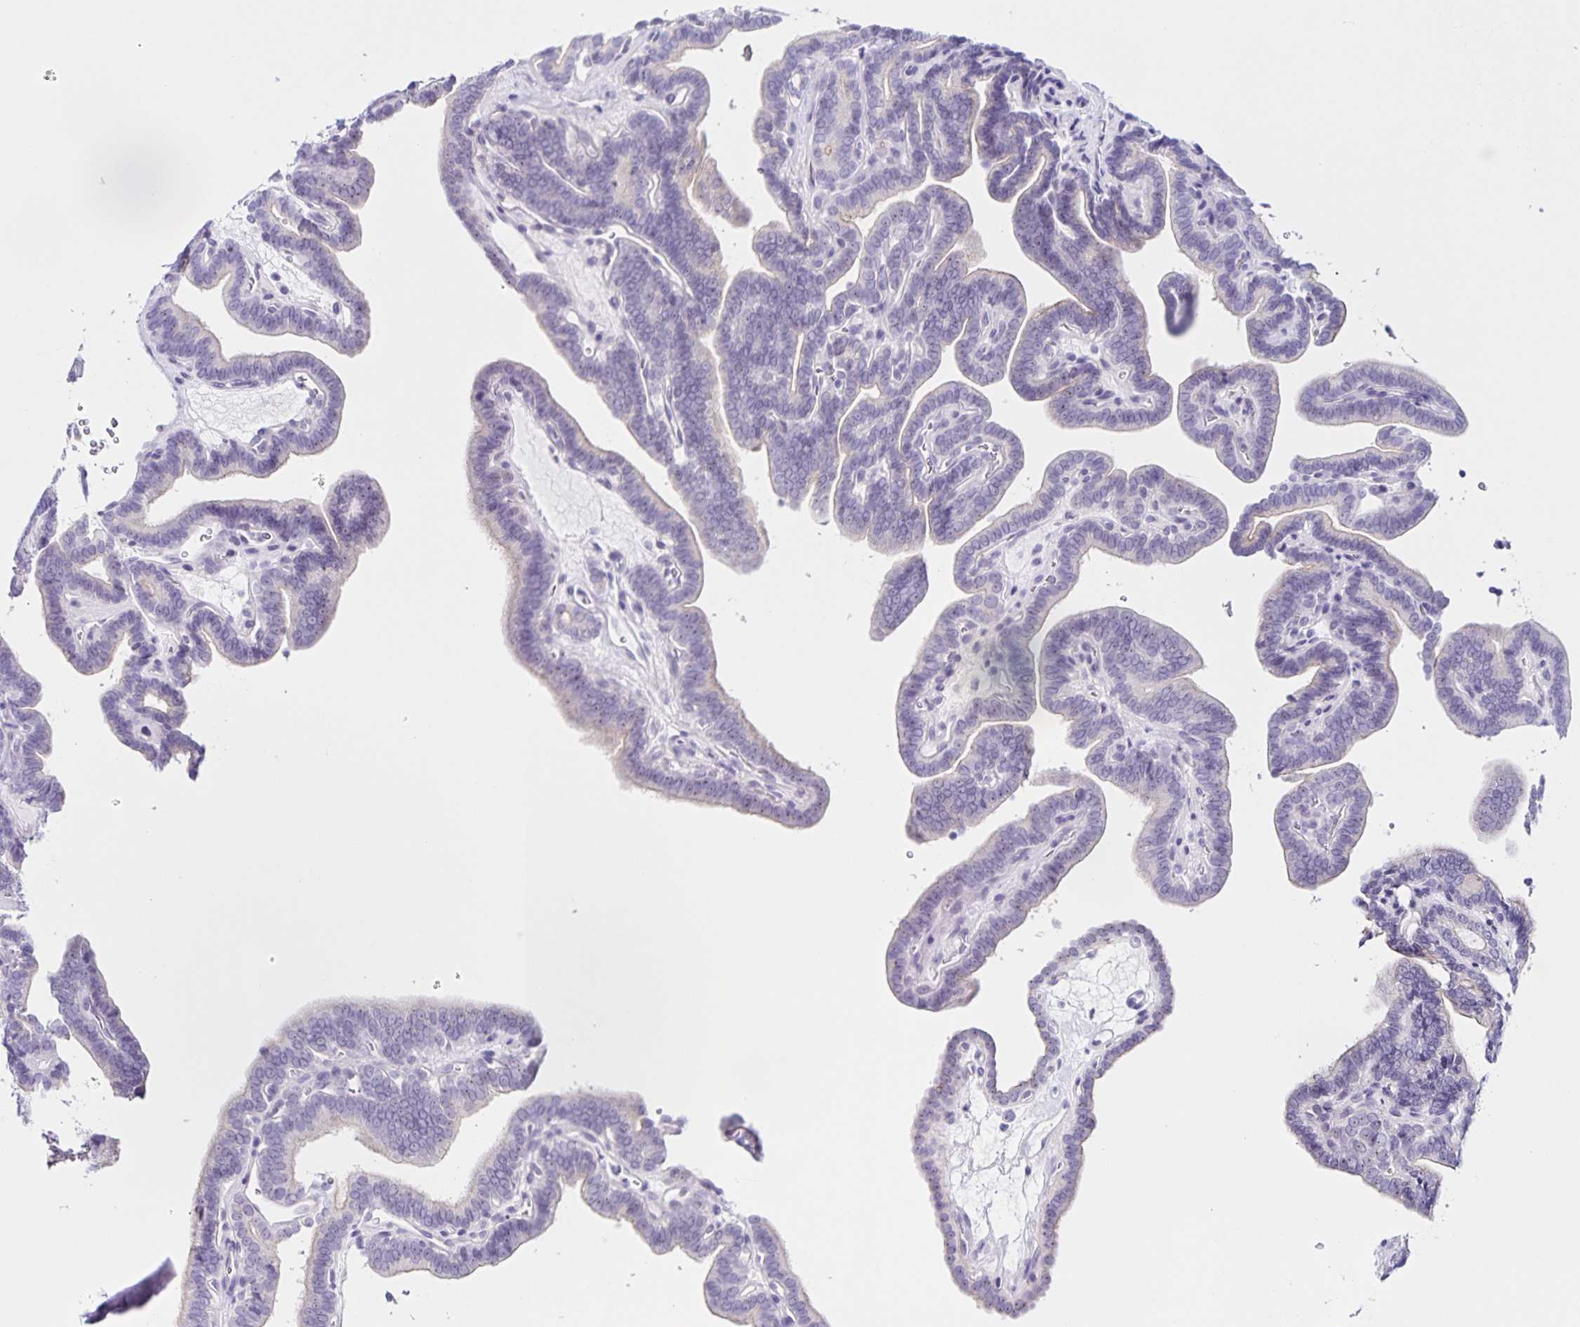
{"staining": {"intensity": "negative", "quantity": "none", "location": "none"}, "tissue": "thyroid cancer", "cell_type": "Tumor cells", "image_type": "cancer", "snomed": [{"axis": "morphology", "description": "Papillary adenocarcinoma, NOS"}, {"axis": "topography", "description": "Thyroid gland"}], "caption": "This is an immunohistochemistry (IHC) photomicrograph of human papillary adenocarcinoma (thyroid). There is no staining in tumor cells.", "gene": "FAM170A", "patient": {"sex": "female", "age": 21}}